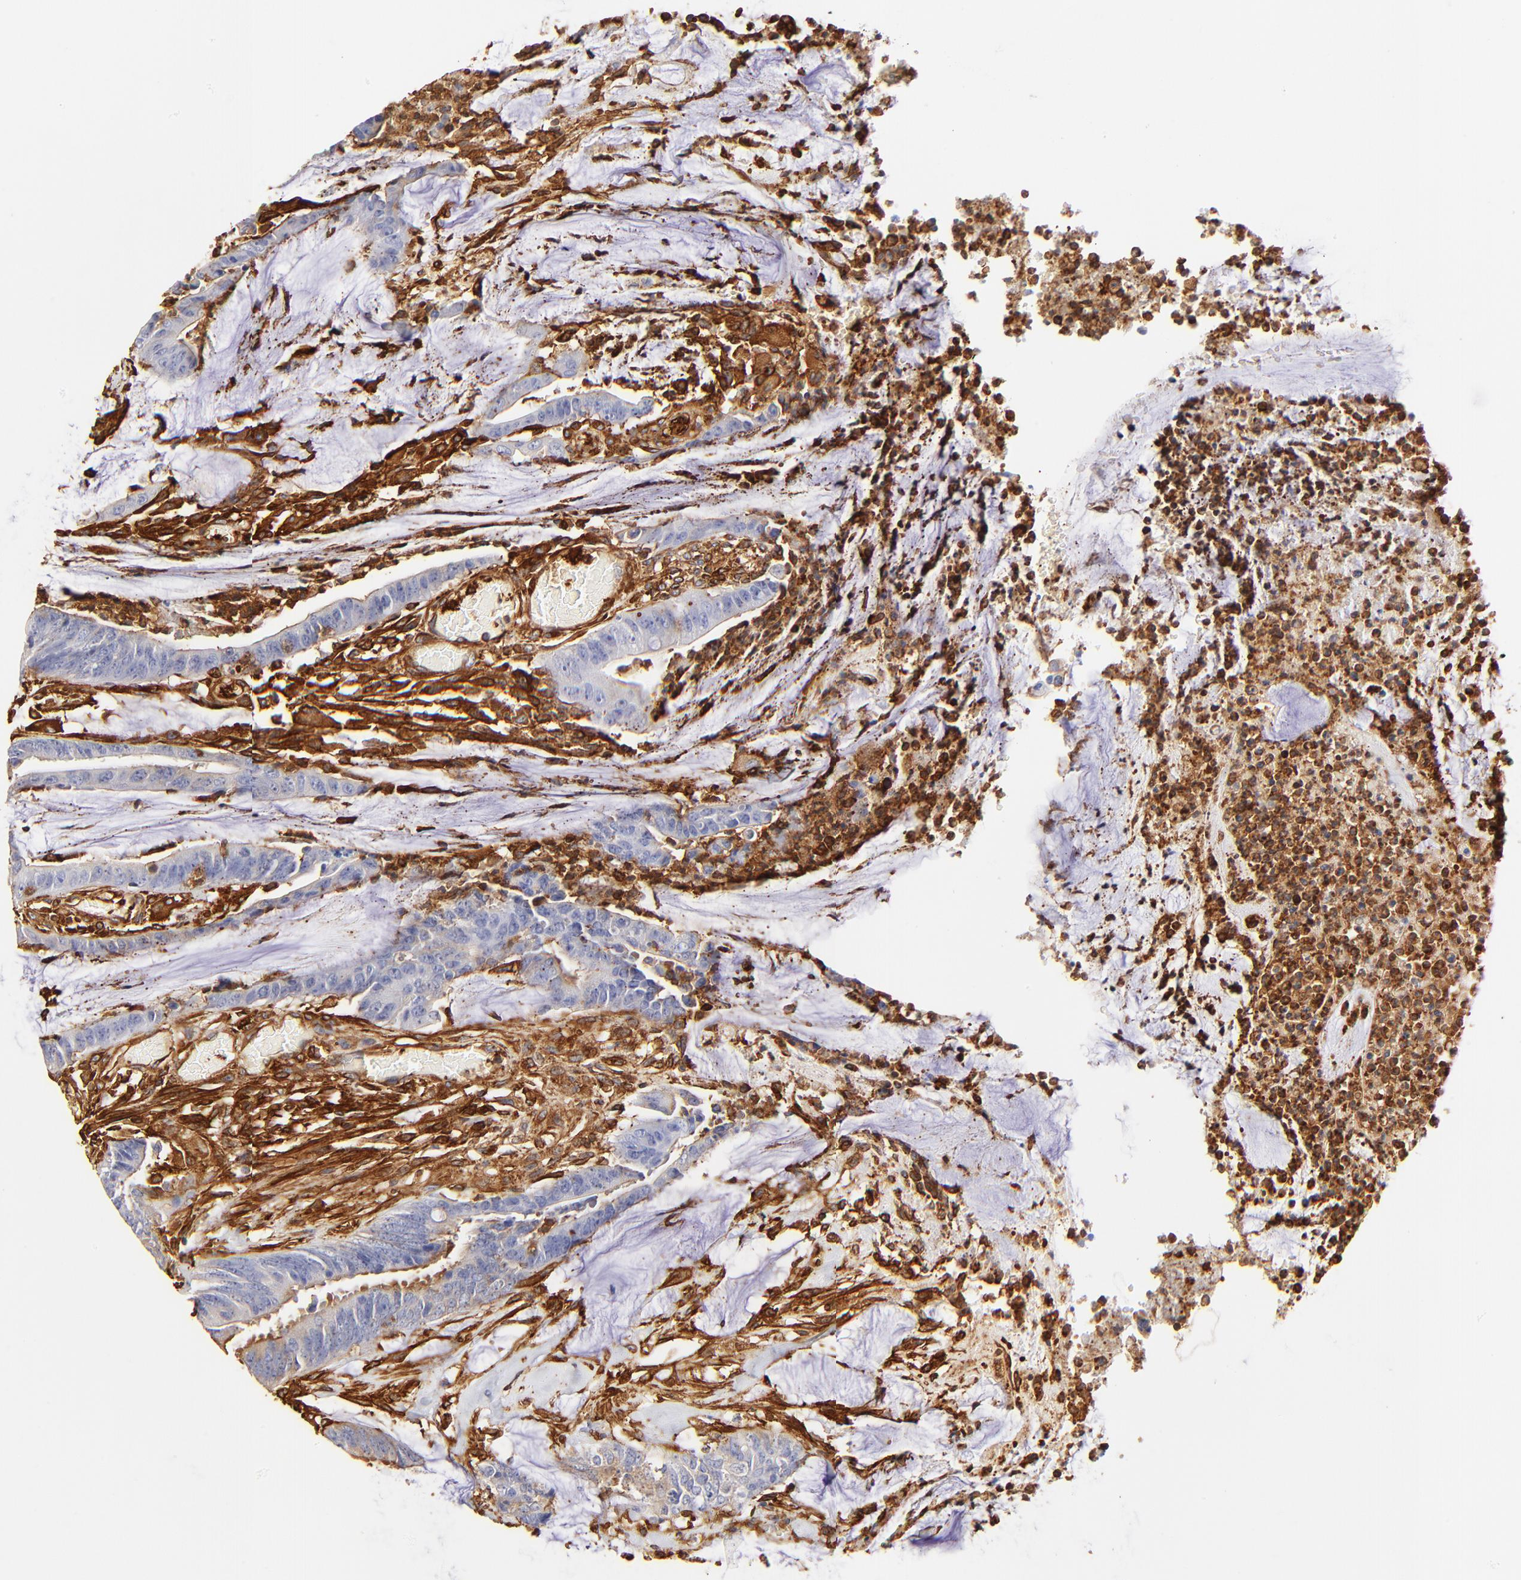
{"staining": {"intensity": "weak", "quantity": "<25%", "location": "cytoplasmic/membranous"}, "tissue": "colorectal cancer", "cell_type": "Tumor cells", "image_type": "cancer", "snomed": [{"axis": "morphology", "description": "Adenocarcinoma, NOS"}, {"axis": "topography", "description": "Rectum"}], "caption": "Tumor cells are negative for protein expression in human colorectal adenocarcinoma.", "gene": "FLNA", "patient": {"sex": "female", "age": 66}}